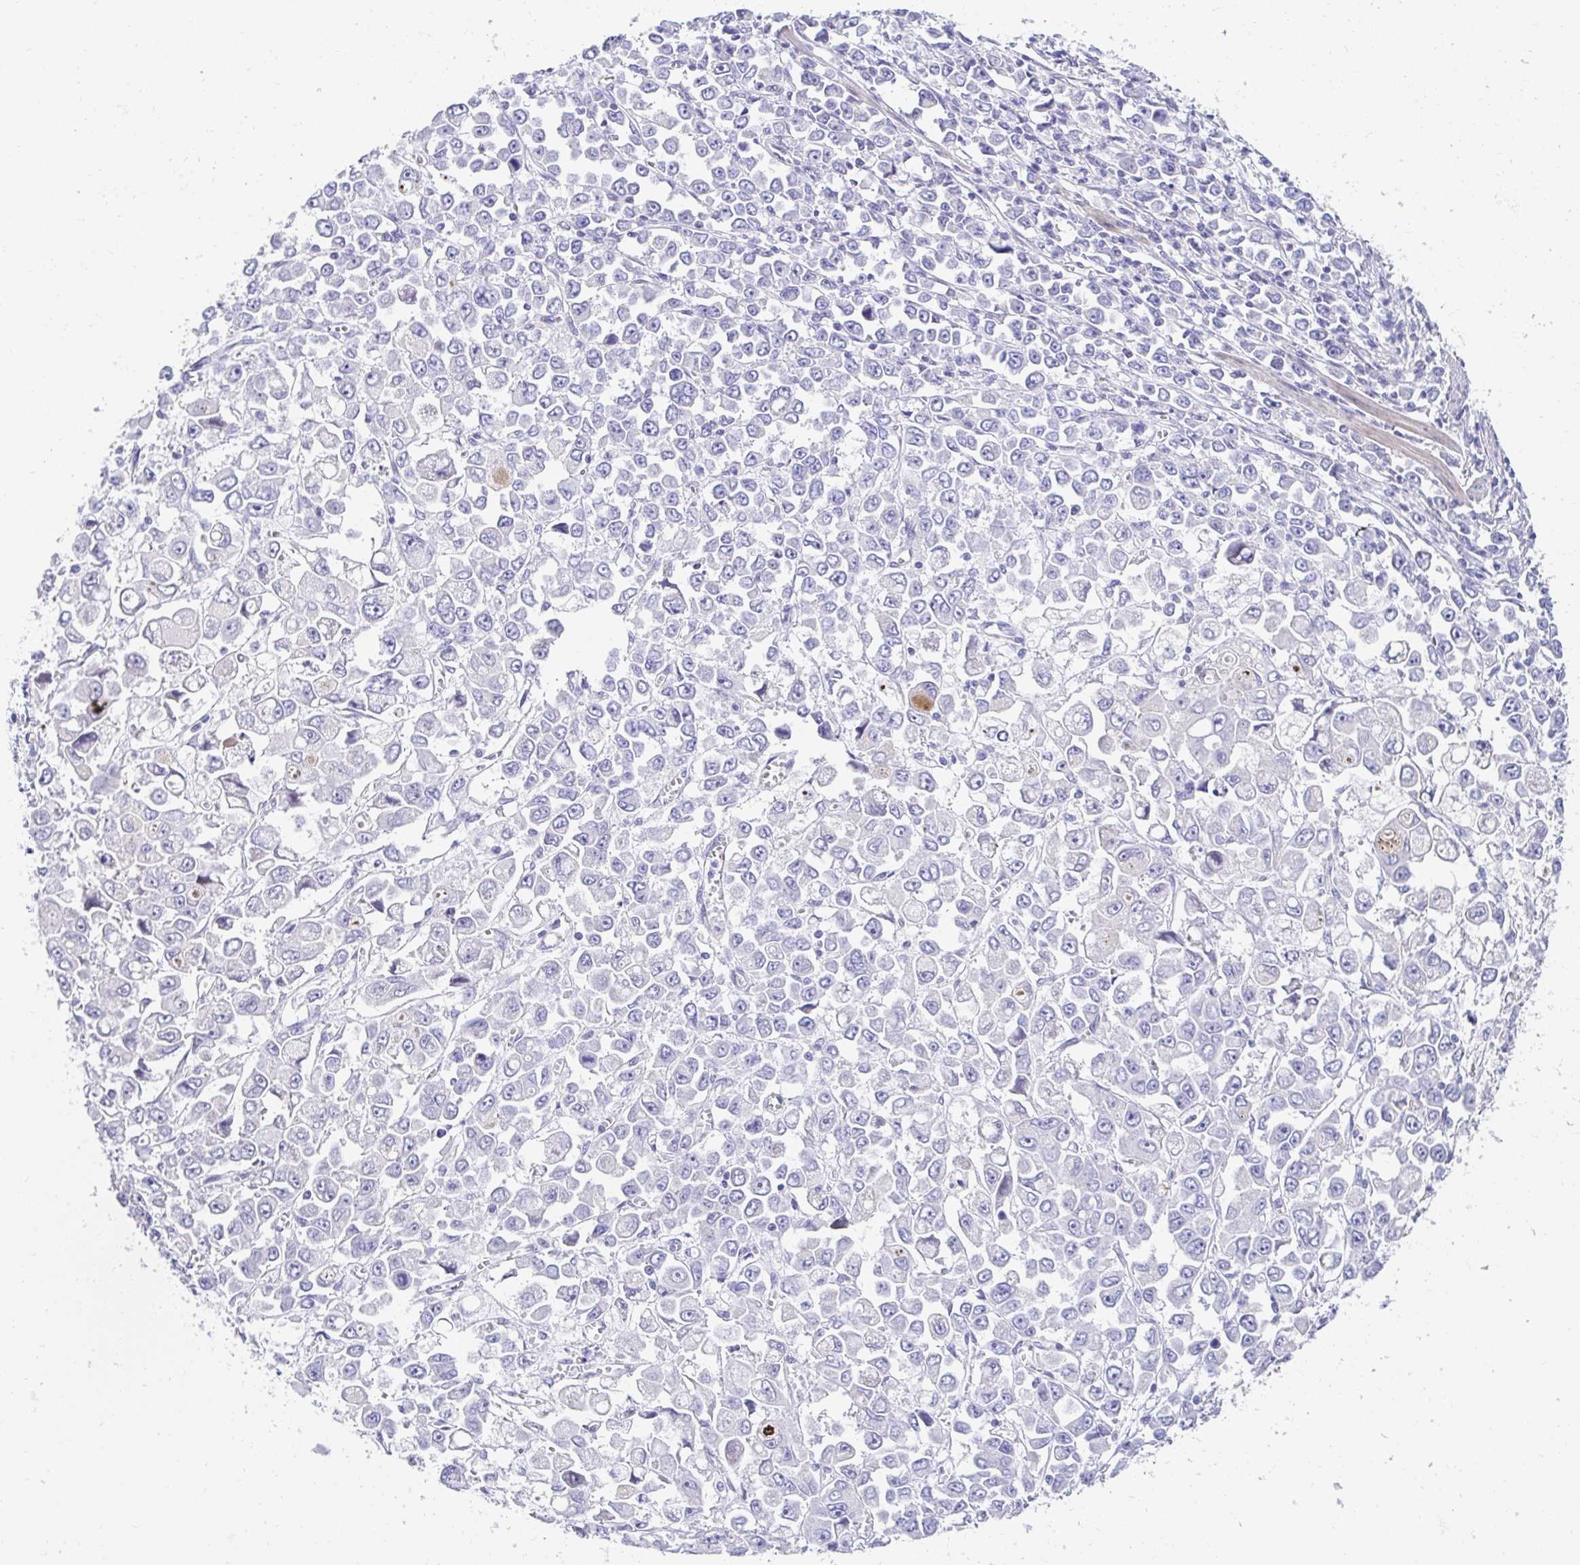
{"staining": {"intensity": "negative", "quantity": "none", "location": "none"}, "tissue": "stomach cancer", "cell_type": "Tumor cells", "image_type": "cancer", "snomed": [{"axis": "morphology", "description": "Adenocarcinoma, NOS"}, {"axis": "topography", "description": "Stomach, upper"}], "caption": "Immunohistochemistry (IHC) image of neoplastic tissue: human stomach adenocarcinoma stained with DAB (3,3'-diaminobenzidine) exhibits no significant protein expression in tumor cells. Brightfield microscopy of immunohistochemistry (IHC) stained with DAB (brown) and hematoxylin (blue), captured at high magnification.", "gene": "AKAP14", "patient": {"sex": "male", "age": 70}}